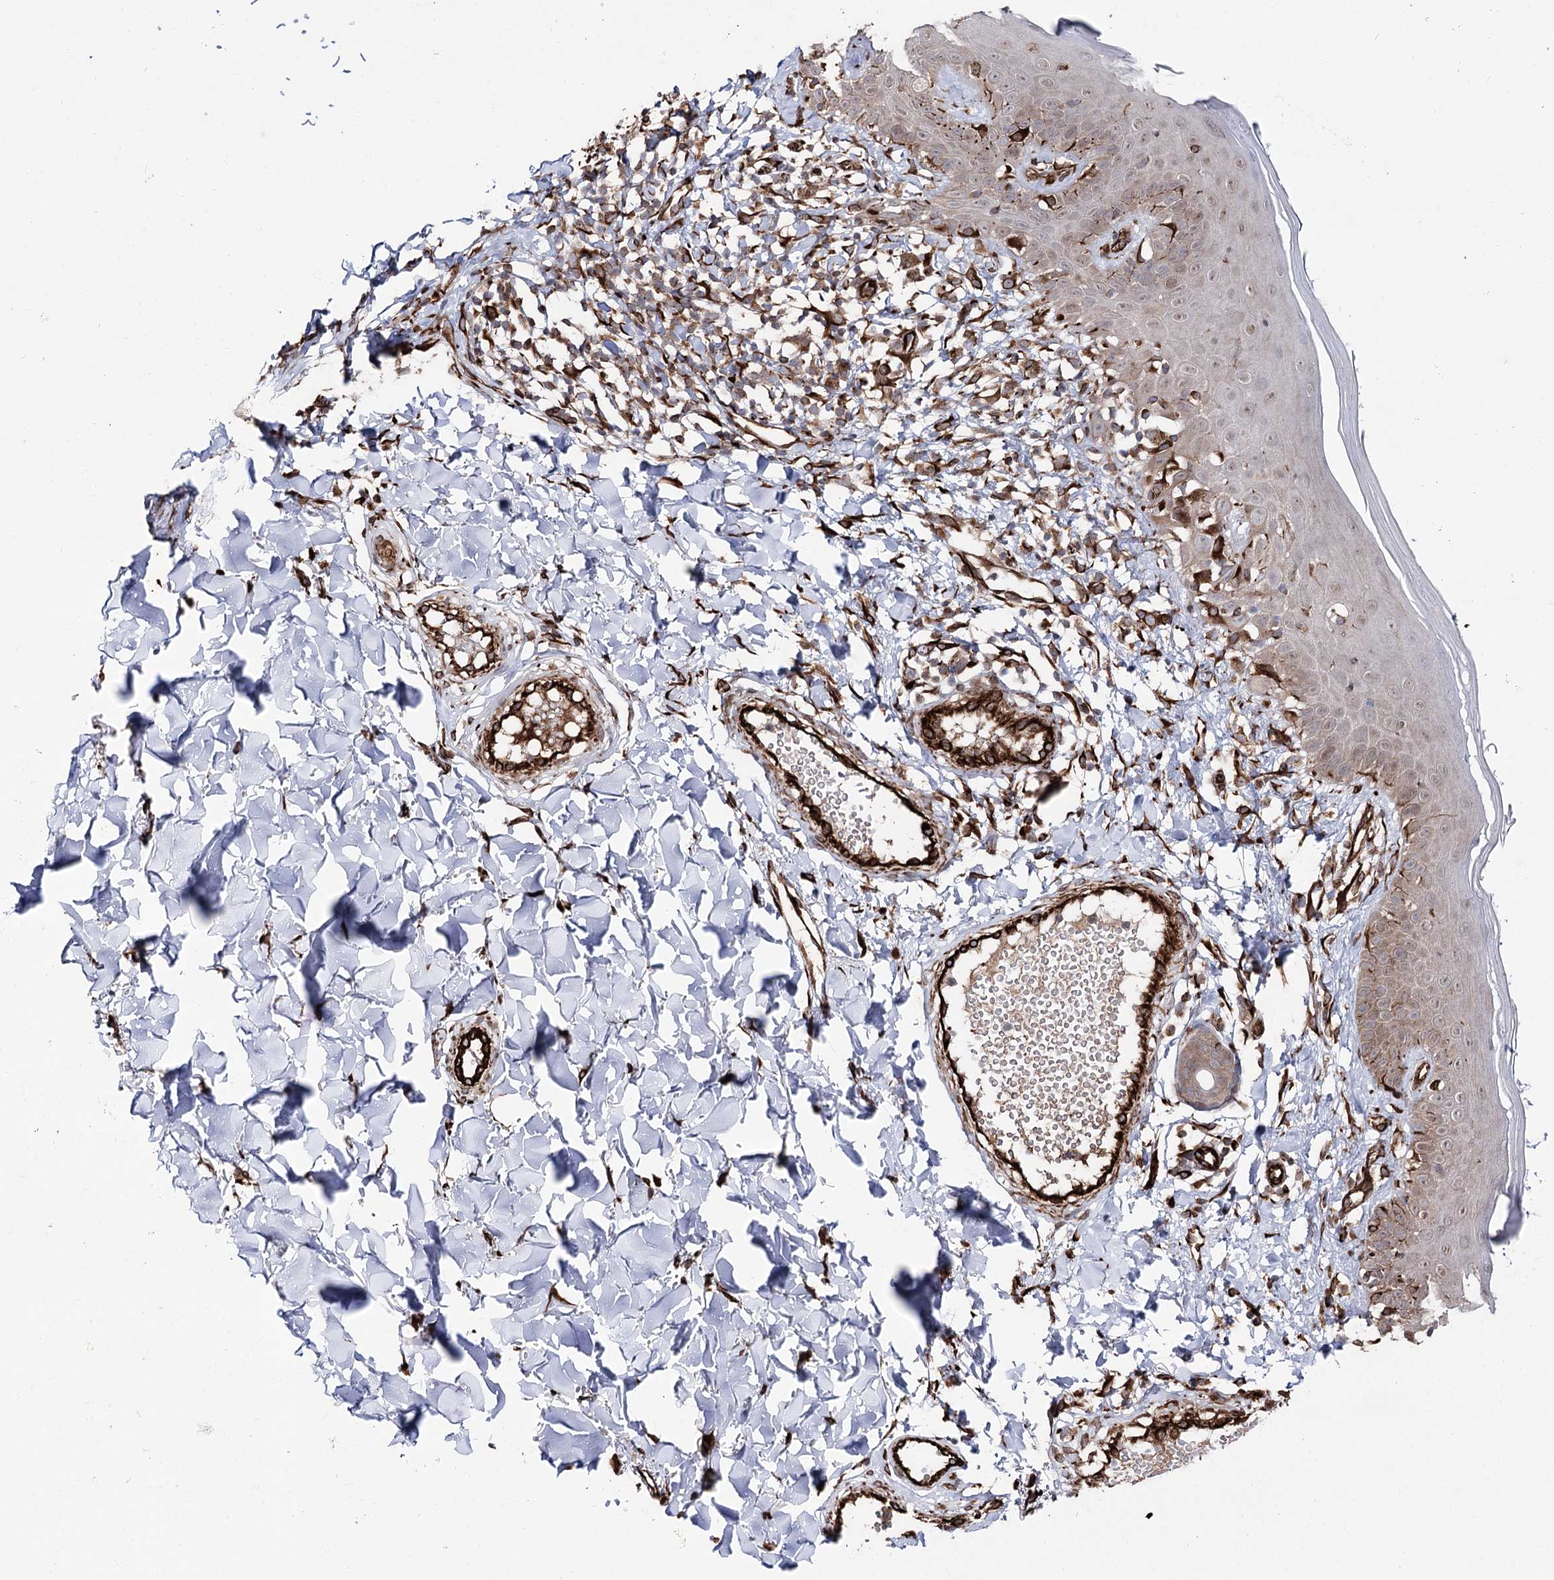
{"staining": {"intensity": "strong", "quantity": ">75%", "location": "cytoplasmic/membranous,nuclear"}, "tissue": "skin", "cell_type": "Fibroblasts", "image_type": "normal", "snomed": [{"axis": "morphology", "description": "Normal tissue, NOS"}, {"axis": "topography", "description": "Skin"}], "caption": "Skin stained for a protein shows strong cytoplasmic/membranous,nuclear positivity in fibroblasts.", "gene": "MIB1", "patient": {"sex": "male", "age": 52}}